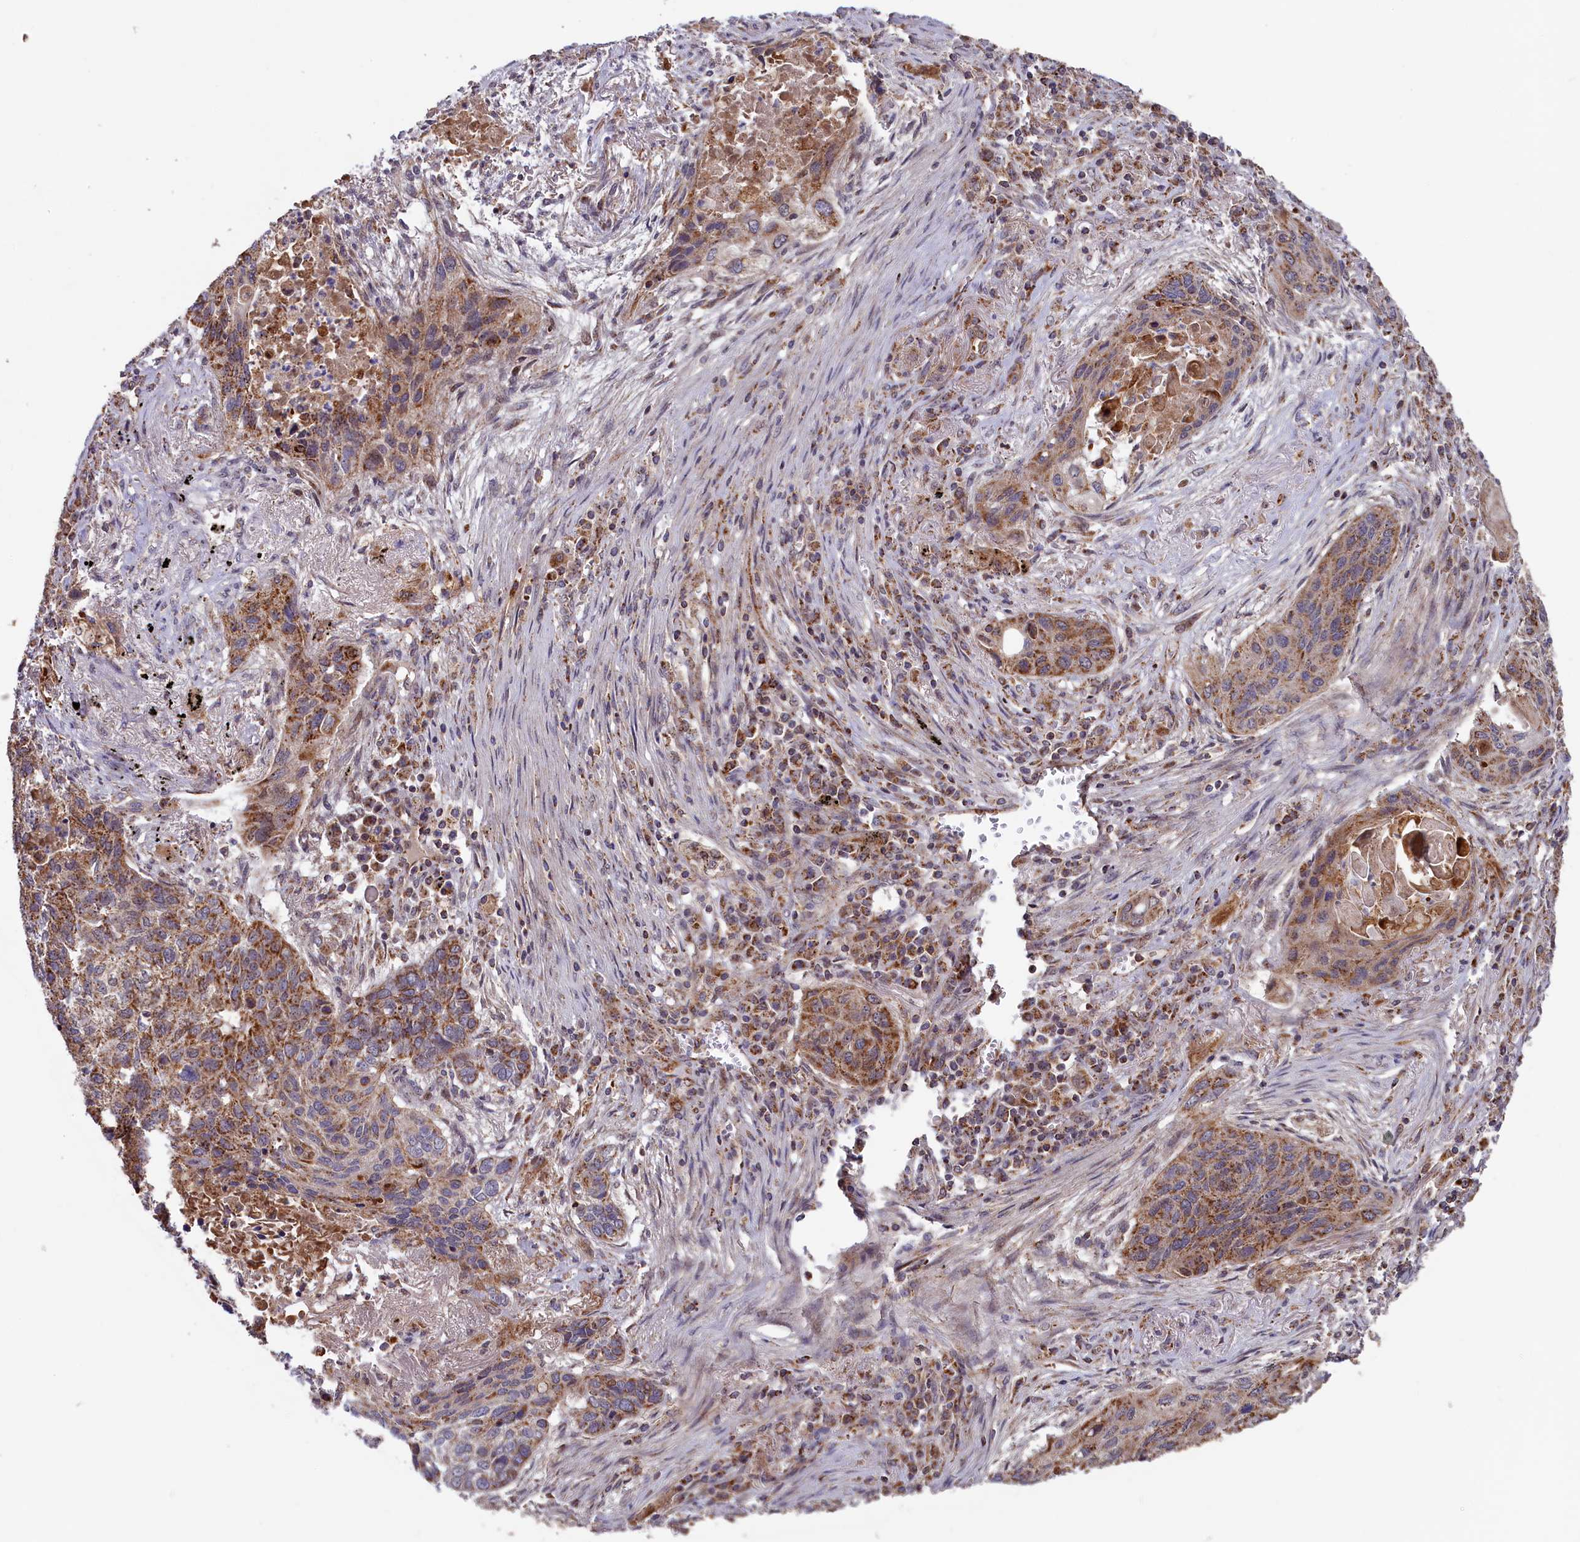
{"staining": {"intensity": "moderate", "quantity": ">75%", "location": "cytoplasmic/membranous"}, "tissue": "lung cancer", "cell_type": "Tumor cells", "image_type": "cancer", "snomed": [{"axis": "morphology", "description": "Squamous cell carcinoma, NOS"}, {"axis": "topography", "description": "Lung"}], "caption": "About >75% of tumor cells in human lung cancer (squamous cell carcinoma) demonstrate moderate cytoplasmic/membranous protein expression as visualized by brown immunohistochemical staining.", "gene": "DUS3L", "patient": {"sex": "female", "age": 63}}